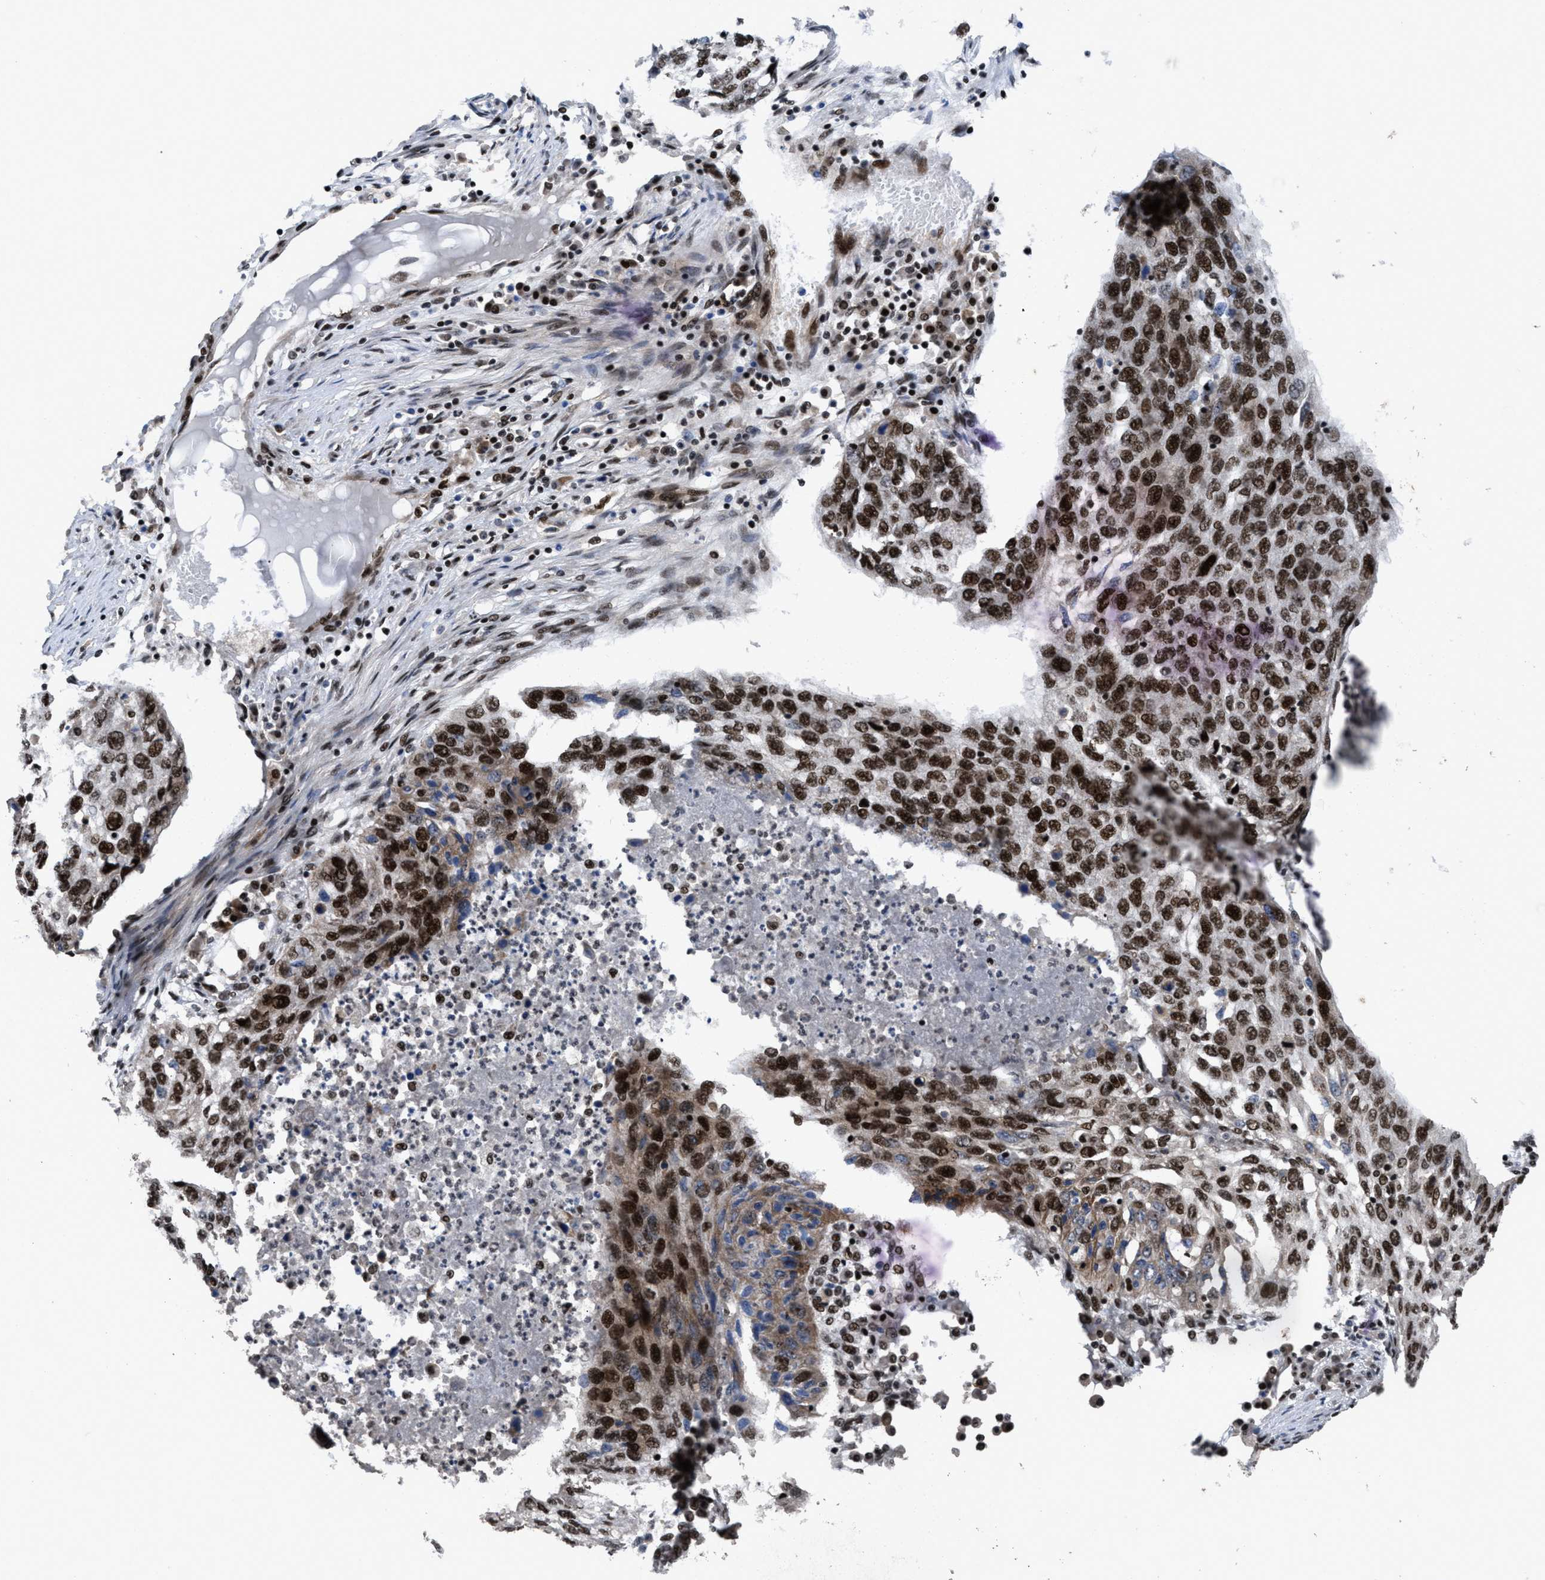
{"staining": {"intensity": "moderate", "quantity": ">75%", "location": "nuclear"}, "tissue": "lung cancer", "cell_type": "Tumor cells", "image_type": "cancer", "snomed": [{"axis": "morphology", "description": "Squamous cell carcinoma, NOS"}, {"axis": "topography", "description": "Lung"}], "caption": "Immunohistochemical staining of human lung squamous cell carcinoma shows medium levels of moderate nuclear expression in about >75% of tumor cells. Immunohistochemistry stains the protein in brown and the nuclei are stained blue.", "gene": "WIZ", "patient": {"sex": "female", "age": 63}}